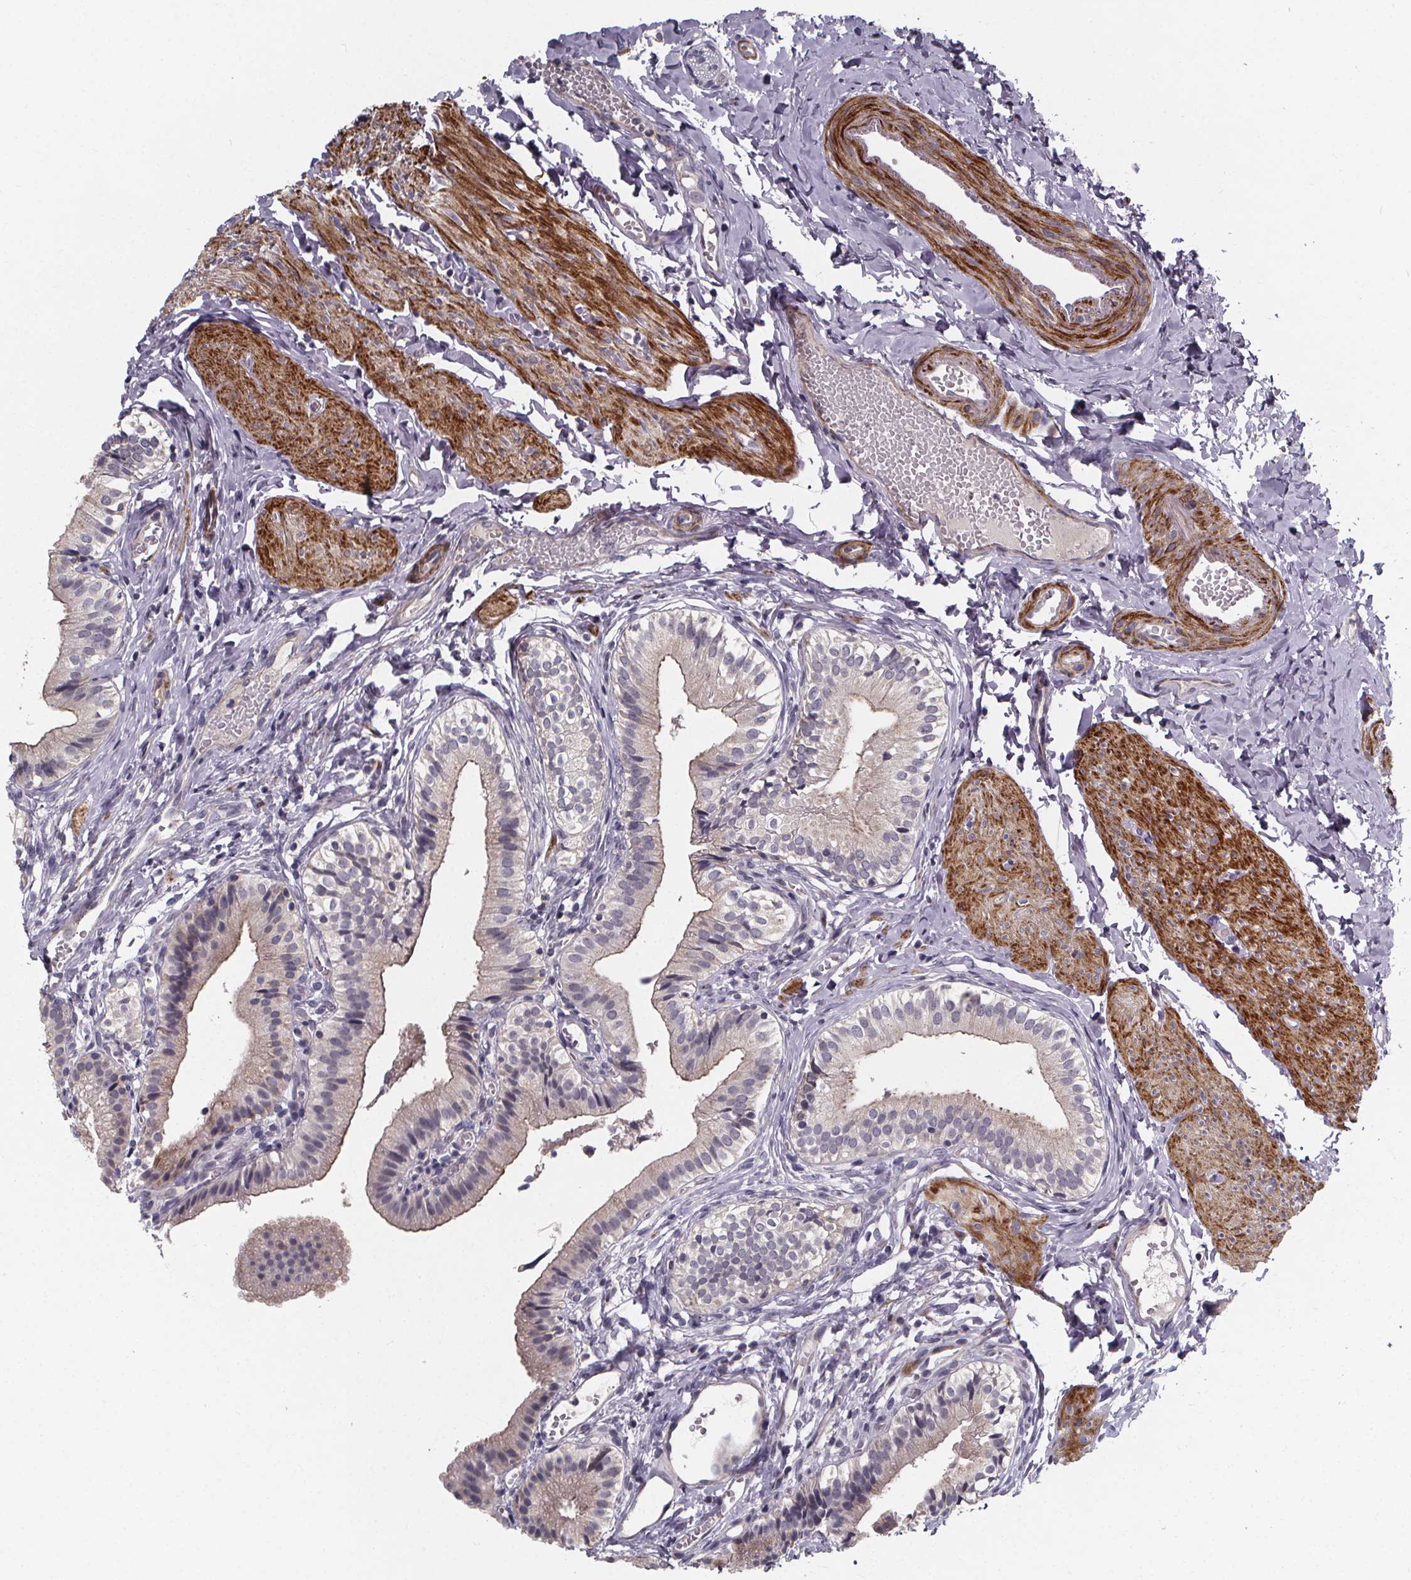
{"staining": {"intensity": "negative", "quantity": "none", "location": "none"}, "tissue": "gallbladder", "cell_type": "Glandular cells", "image_type": "normal", "snomed": [{"axis": "morphology", "description": "Normal tissue, NOS"}, {"axis": "topography", "description": "Gallbladder"}], "caption": "Immunohistochemistry (IHC) of unremarkable human gallbladder displays no staining in glandular cells.", "gene": "FBXW2", "patient": {"sex": "female", "age": 47}}